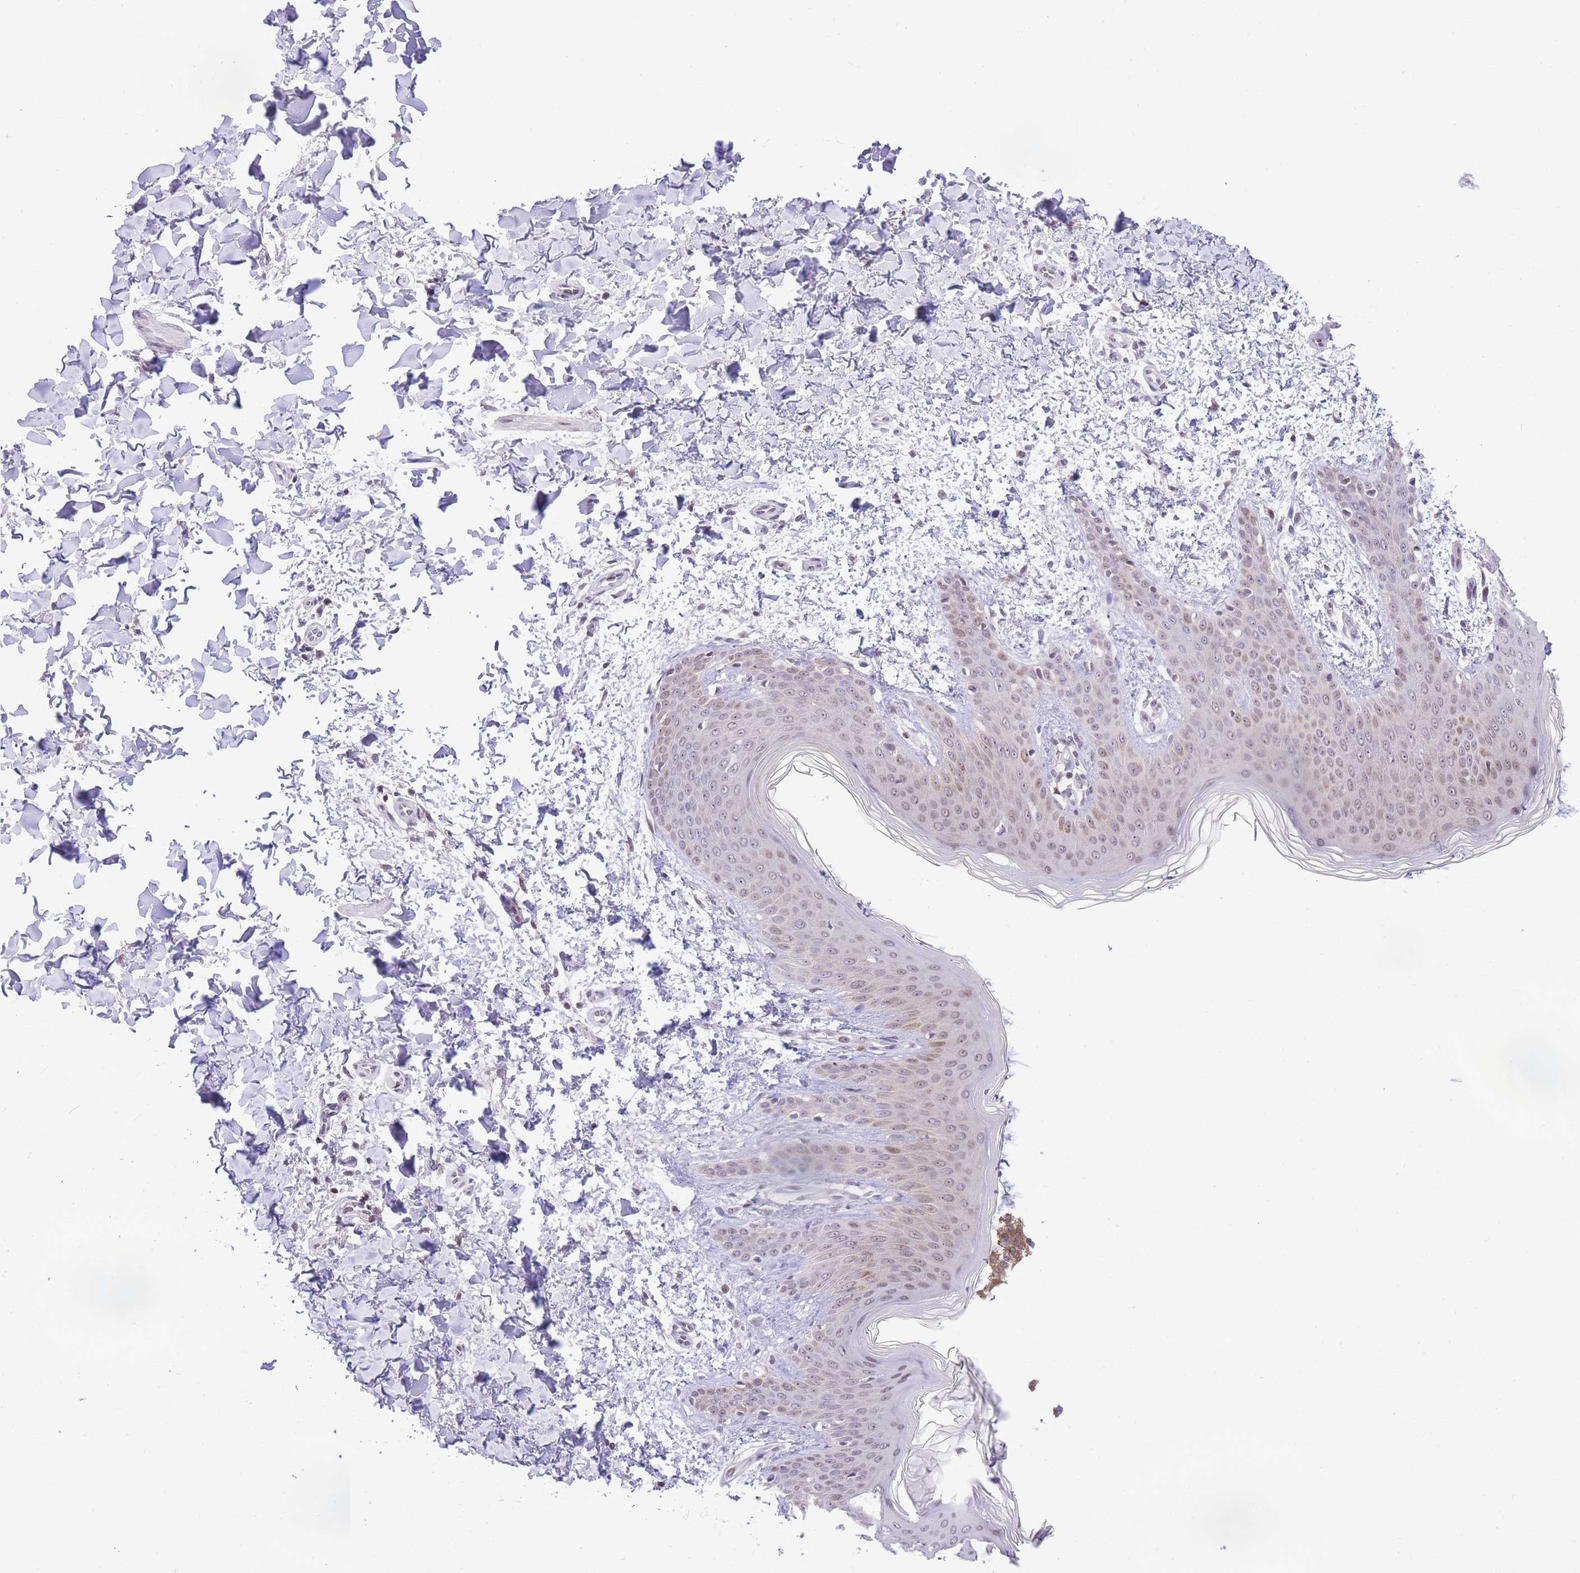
{"staining": {"intensity": "weak", "quantity": ">75%", "location": "nuclear"}, "tissue": "skin", "cell_type": "Fibroblasts", "image_type": "normal", "snomed": [{"axis": "morphology", "description": "Normal tissue, NOS"}, {"axis": "topography", "description": "Skin"}], "caption": "Immunohistochemistry (IHC) micrograph of benign skin: human skin stained using immunohistochemistry (IHC) demonstrates low levels of weak protein expression localized specifically in the nuclear of fibroblasts, appearing as a nuclear brown color.", "gene": "STK39", "patient": {"sex": "male", "age": 36}}